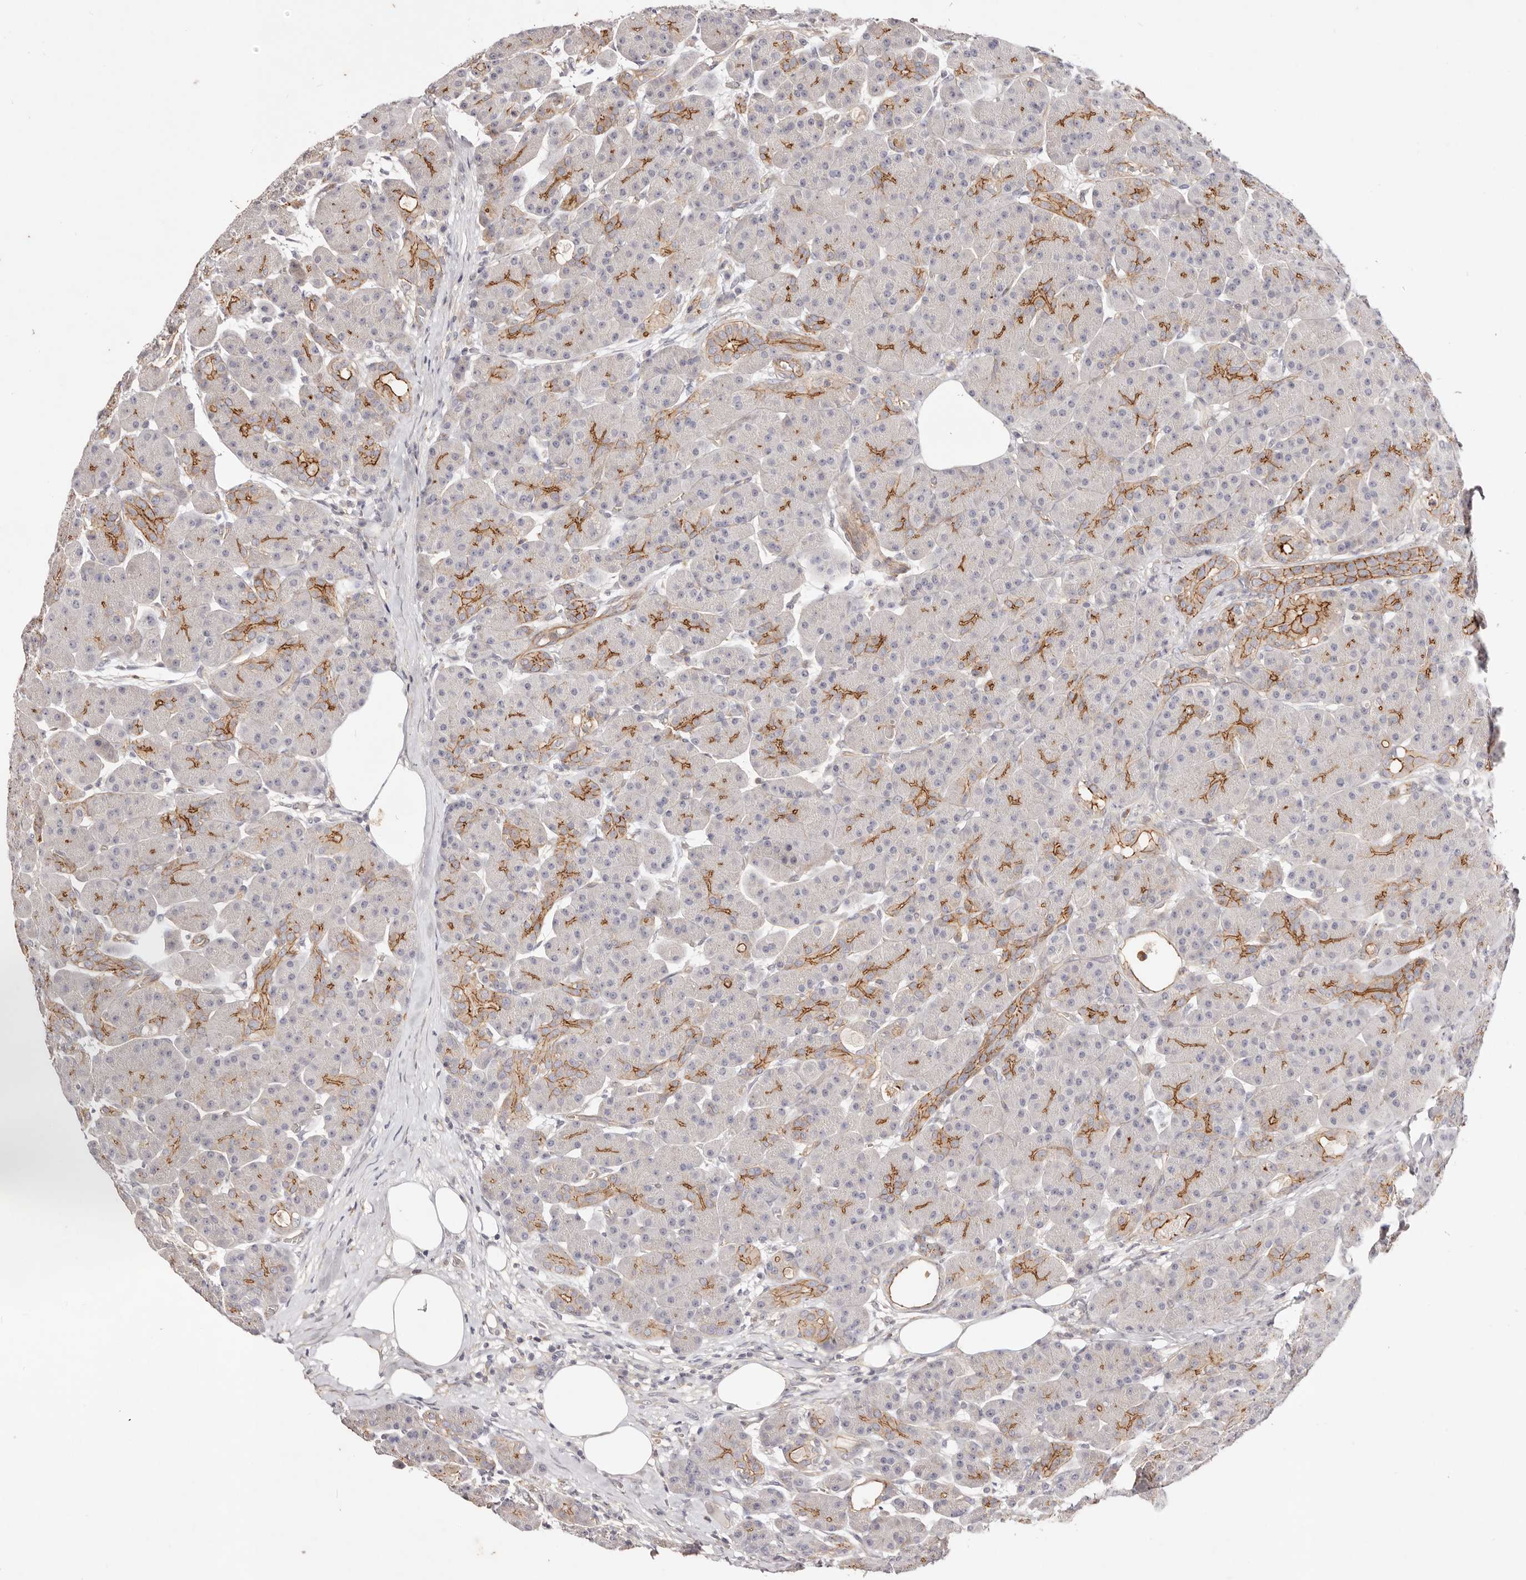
{"staining": {"intensity": "strong", "quantity": "<25%", "location": "cytoplasmic/membranous"}, "tissue": "pancreas", "cell_type": "Exocrine glandular cells", "image_type": "normal", "snomed": [{"axis": "morphology", "description": "Normal tissue, NOS"}, {"axis": "topography", "description": "Pancreas"}], "caption": "Exocrine glandular cells demonstrate medium levels of strong cytoplasmic/membranous staining in approximately <25% of cells in benign human pancreas.", "gene": "SLC35B2", "patient": {"sex": "male", "age": 63}}